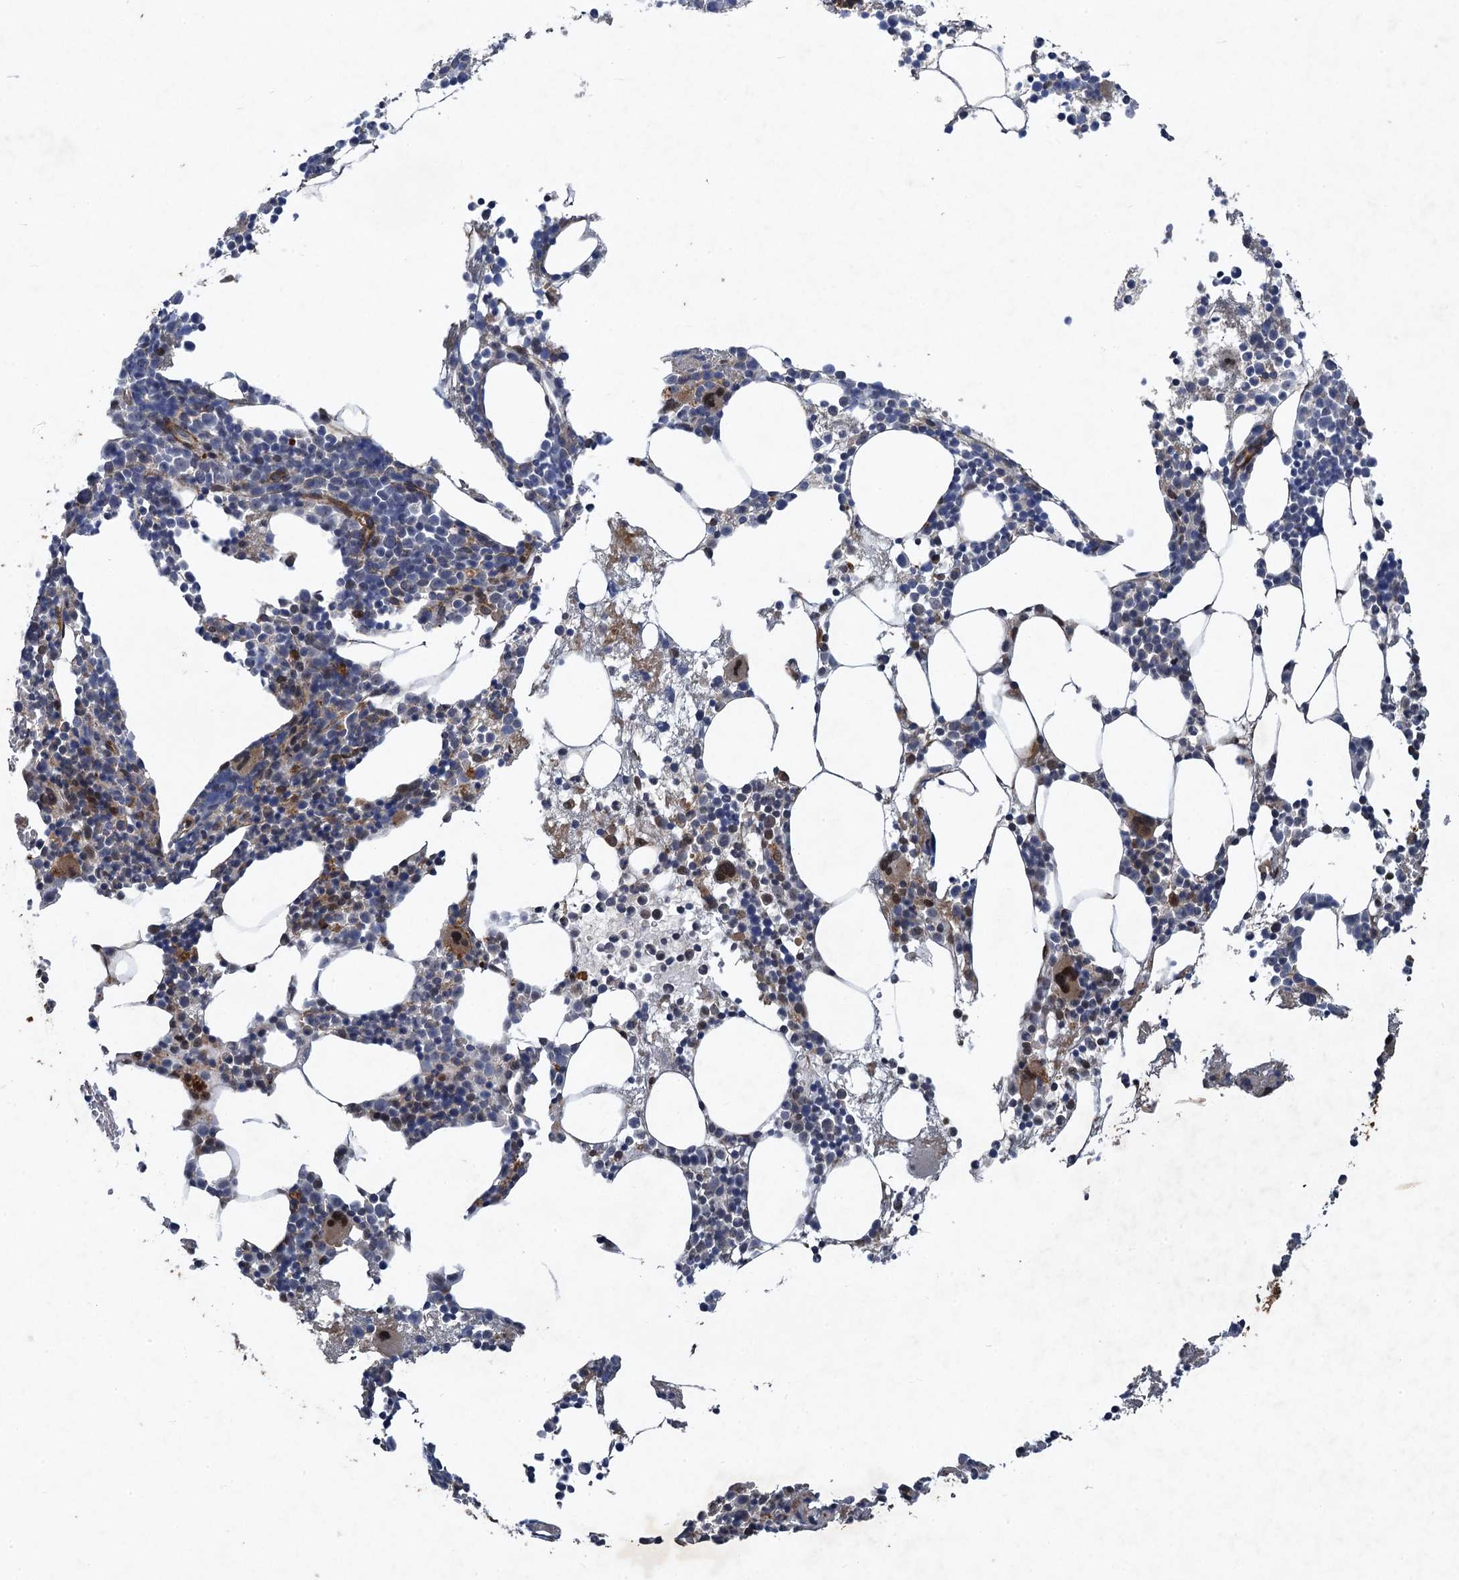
{"staining": {"intensity": "moderate", "quantity": "<25%", "location": "cytoplasmic/membranous,nuclear"}, "tissue": "bone marrow", "cell_type": "Hematopoietic cells", "image_type": "normal", "snomed": [{"axis": "morphology", "description": "Normal tissue, NOS"}, {"axis": "topography", "description": "Bone marrow"}], "caption": "Bone marrow stained for a protein (brown) demonstrates moderate cytoplasmic/membranous,nuclear positive expression in approximately <25% of hematopoietic cells.", "gene": "NUDT22", "patient": {"sex": "female", "age": 52}}